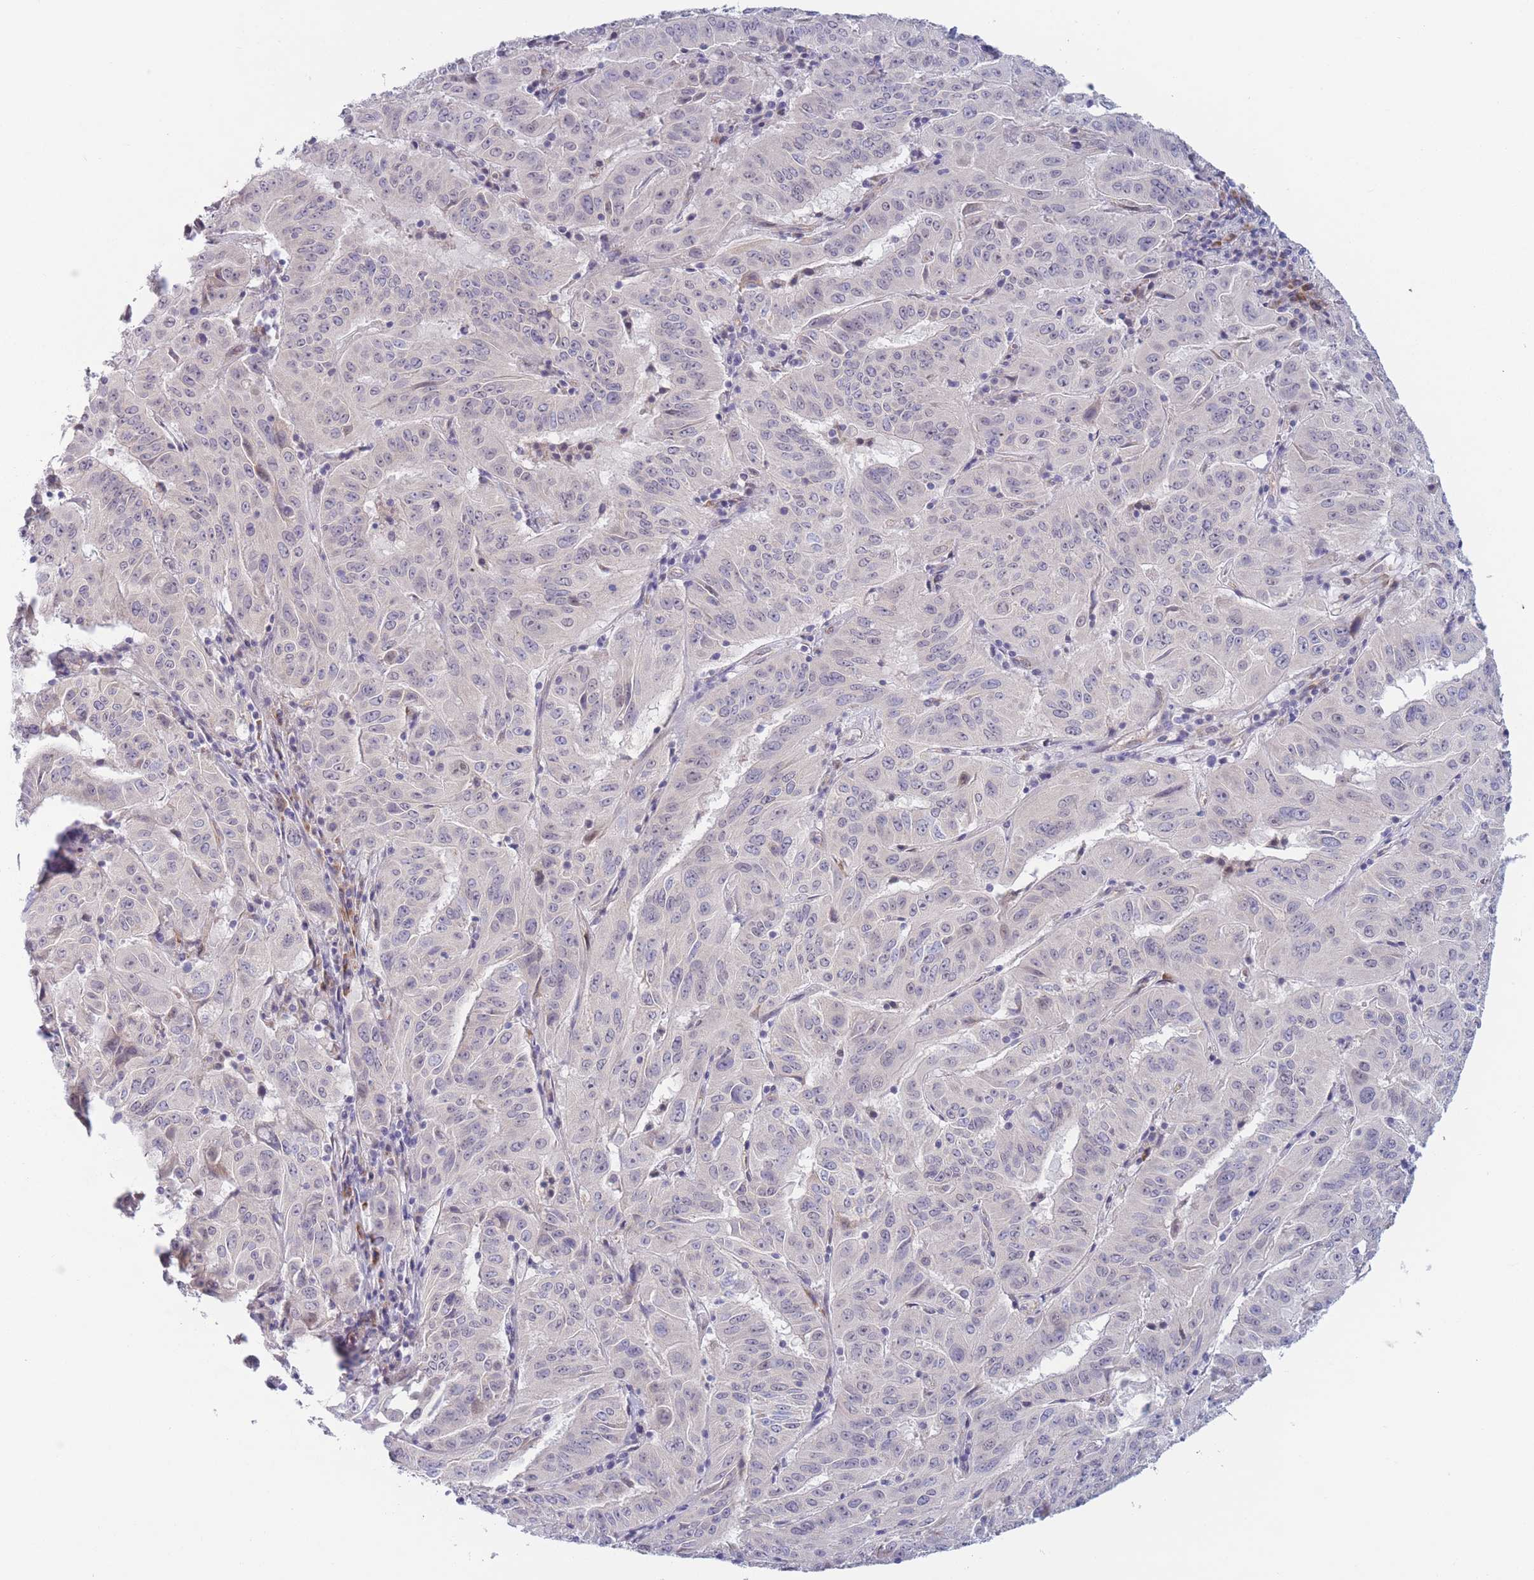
{"staining": {"intensity": "negative", "quantity": "none", "location": "none"}, "tissue": "pancreatic cancer", "cell_type": "Tumor cells", "image_type": "cancer", "snomed": [{"axis": "morphology", "description": "Adenocarcinoma, NOS"}, {"axis": "topography", "description": "Pancreas"}], "caption": "Tumor cells are negative for protein expression in human pancreatic cancer.", "gene": "FAM227B", "patient": {"sex": "male", "age": 63}}